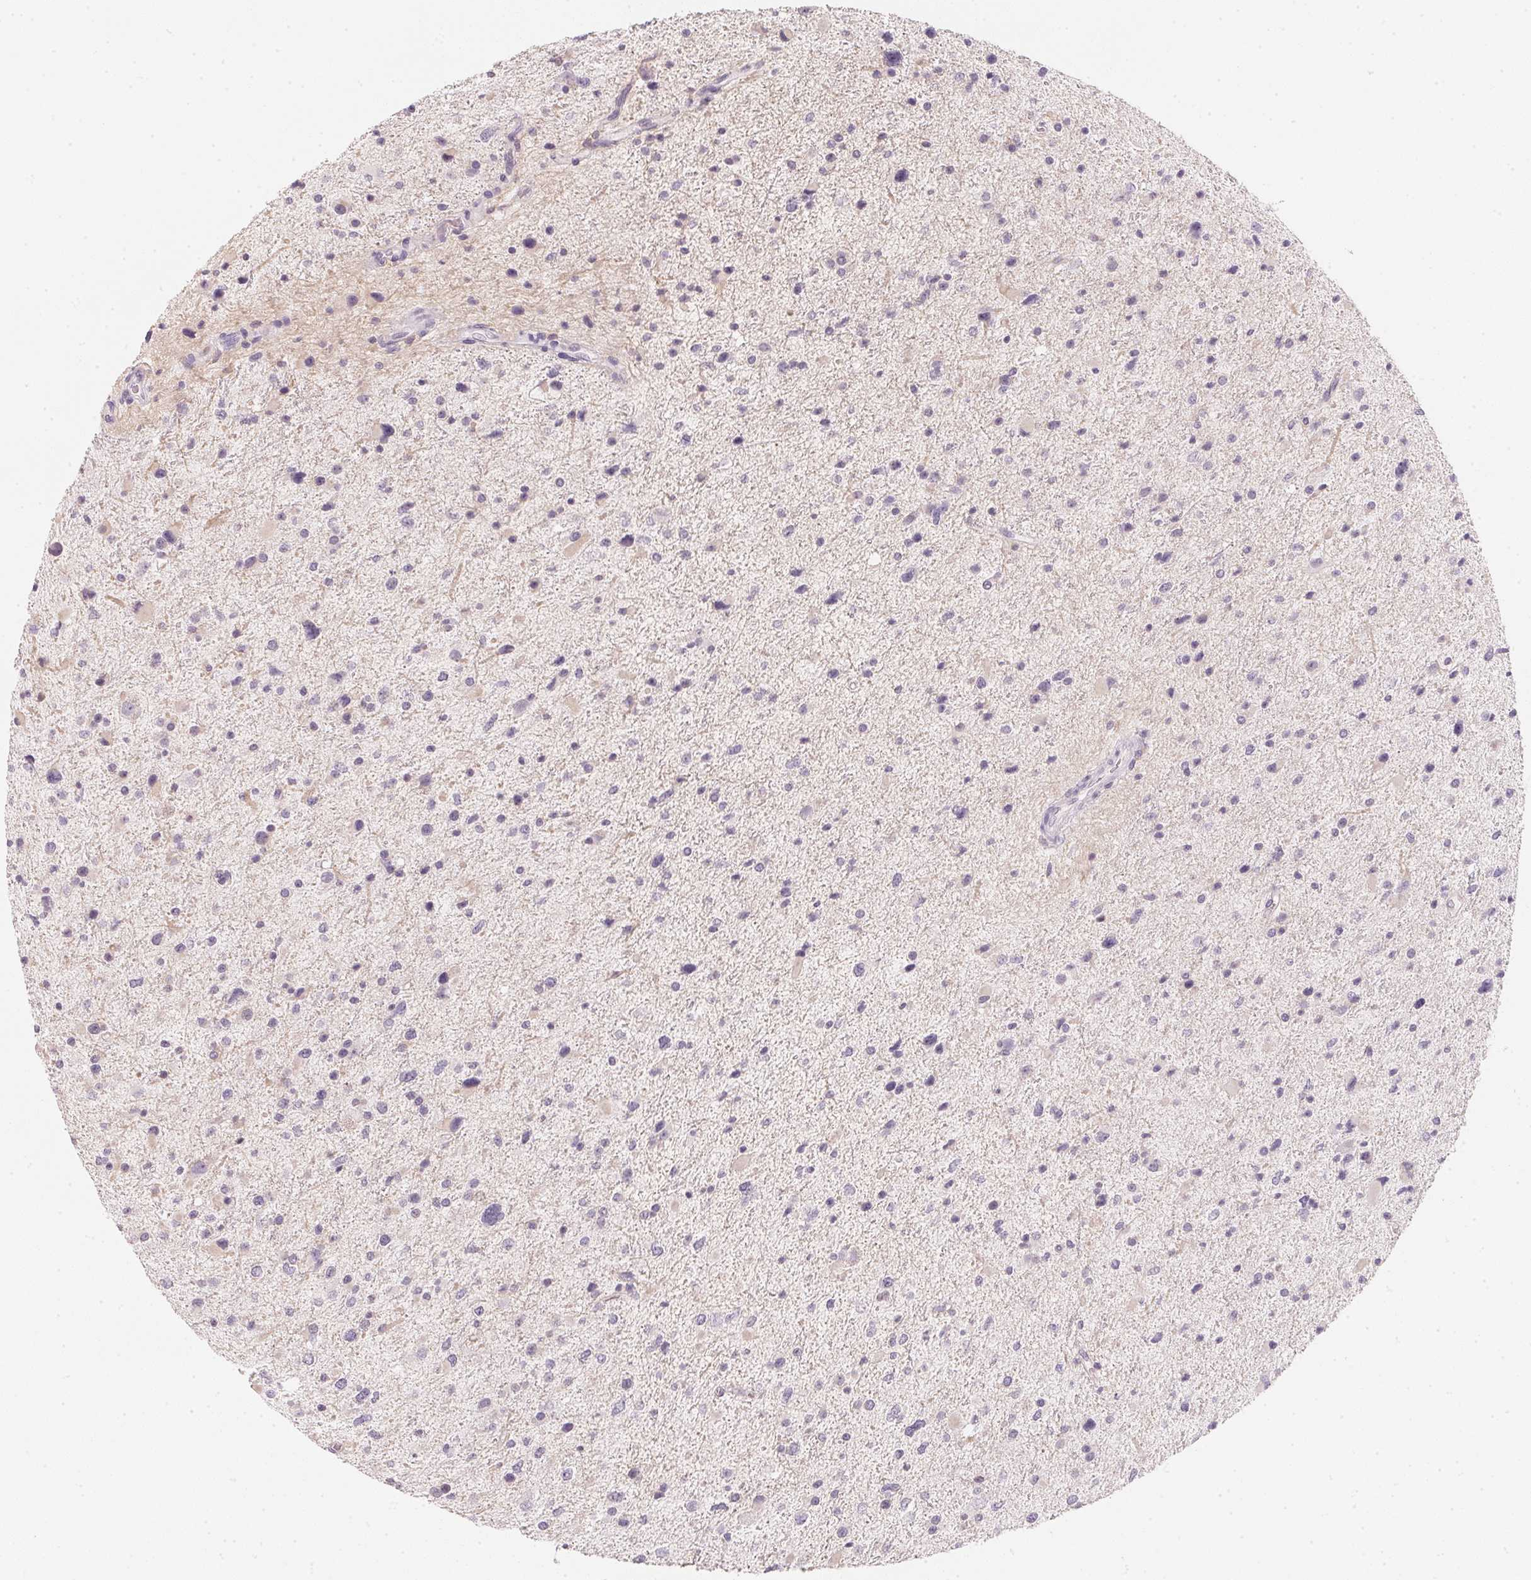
{"staining": {"intensity": "negative", "quantity": "none", "location": "none"}, "tissue": "glioma", "cell_type": "Tumor cells", "image_type": "cancer", "snomed": [{"axis": "morphology", "description": "Glioma, malignant, Low grade"}, {"axis": "topography", "description": "Brain"}], "caption": "Tumor cells are negative for protein expression in human glioma.", "gene": "CFAP276", "patient": {"sex": "female", "age": 32}}